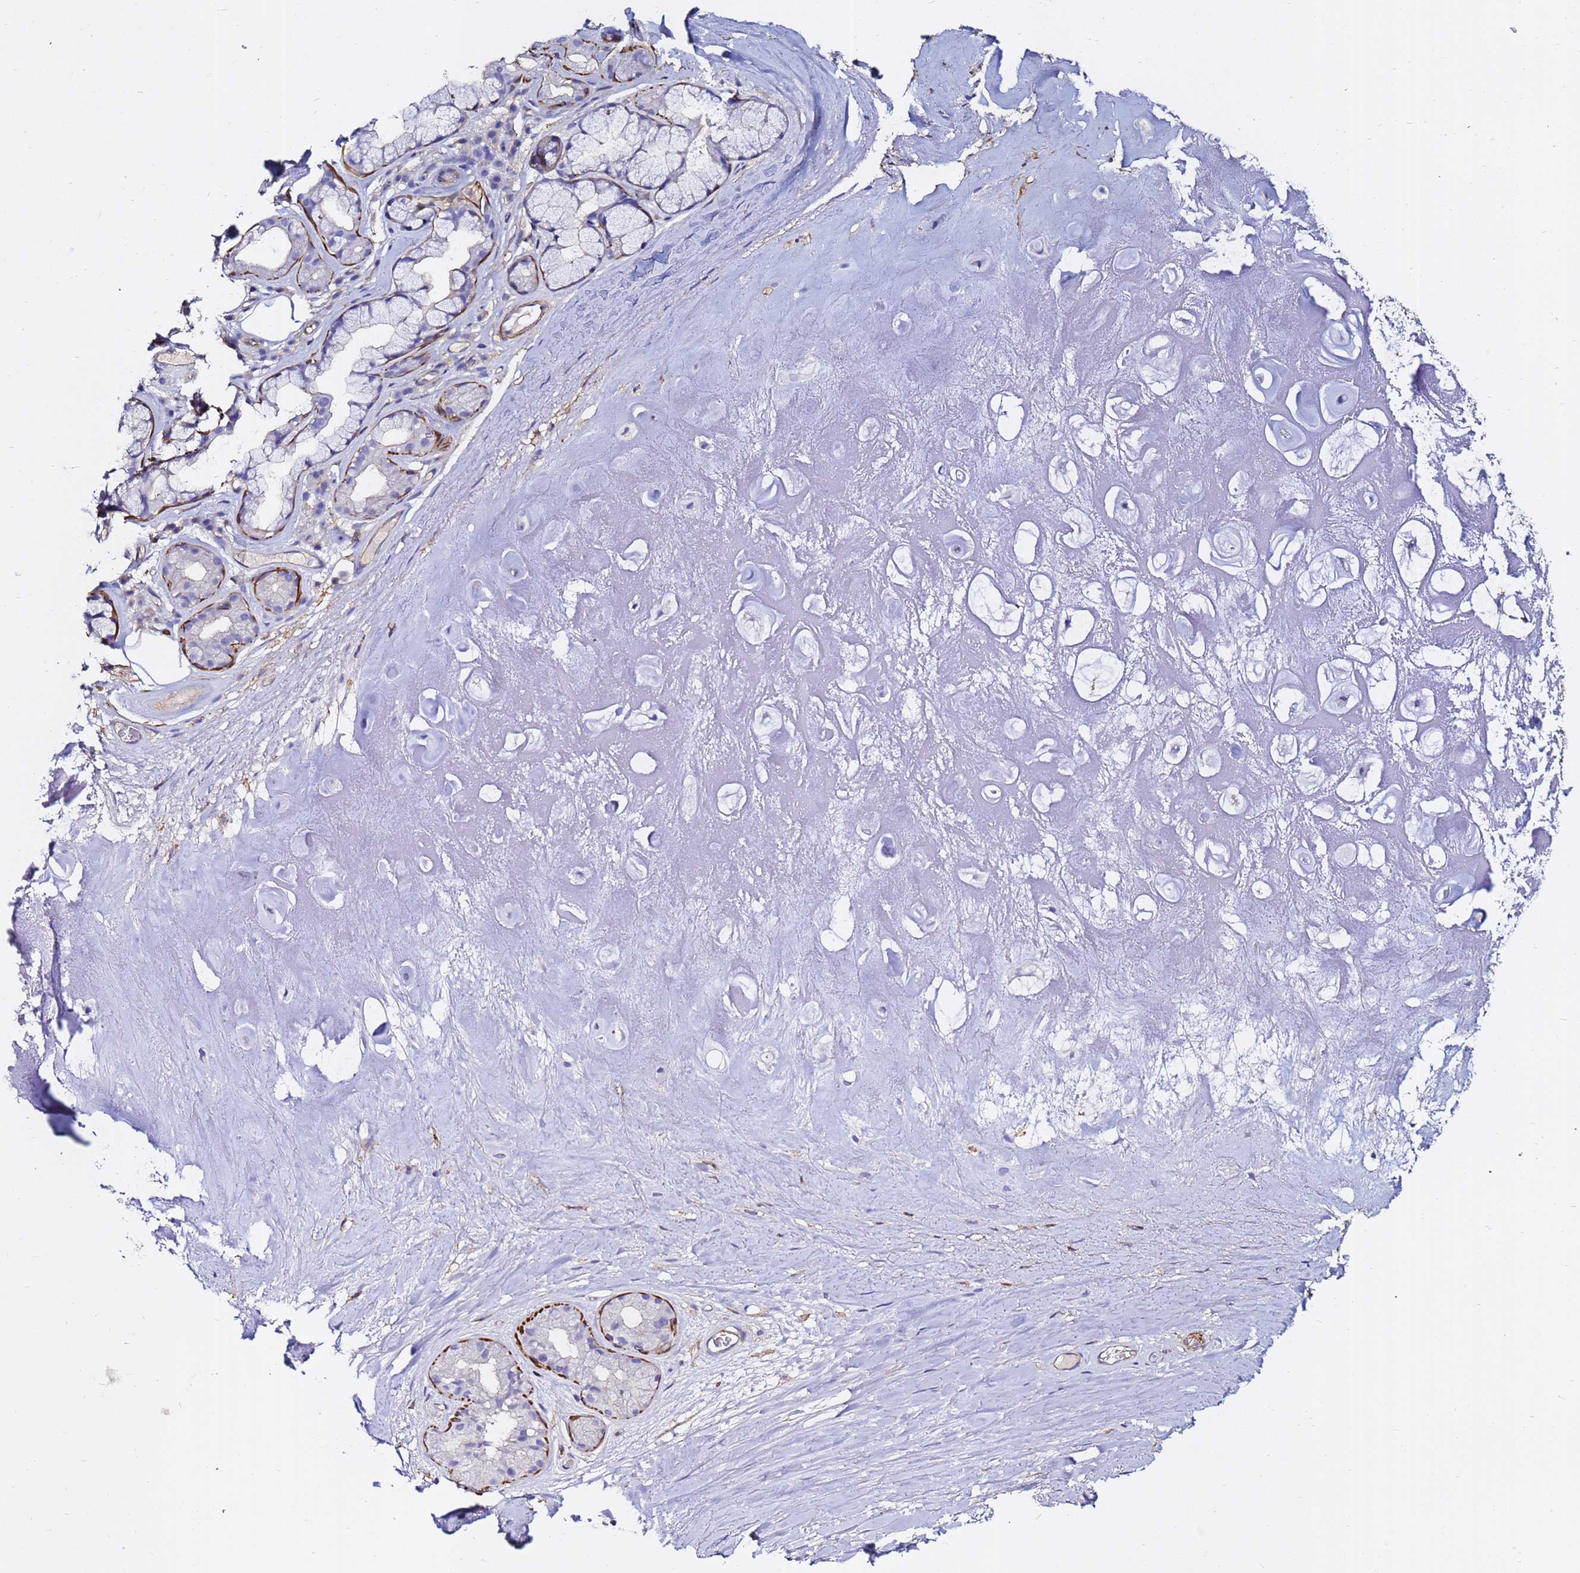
{"staining": {"intensity": "moderate", "quantity": "<25%", "location": "cytoplasmic/membranous"}, "tissue": "adipose tissue", "cell_type": "Adipocytes", "image_type": "normal", "snomed": [{"axis": "morphology", "description": "Normal tissue, NOS"}, {"axis": "topography", "description": "Cartilage tissue"}], "caption": "Immunohistochemistry (IHC) of normal human adipose tissue shows low levels of moderate cytoplasmic/membranous expression in about <25% of adipocytes.", "gene": "ACTA1", "patient": {"sex": "male", "age": 81}}